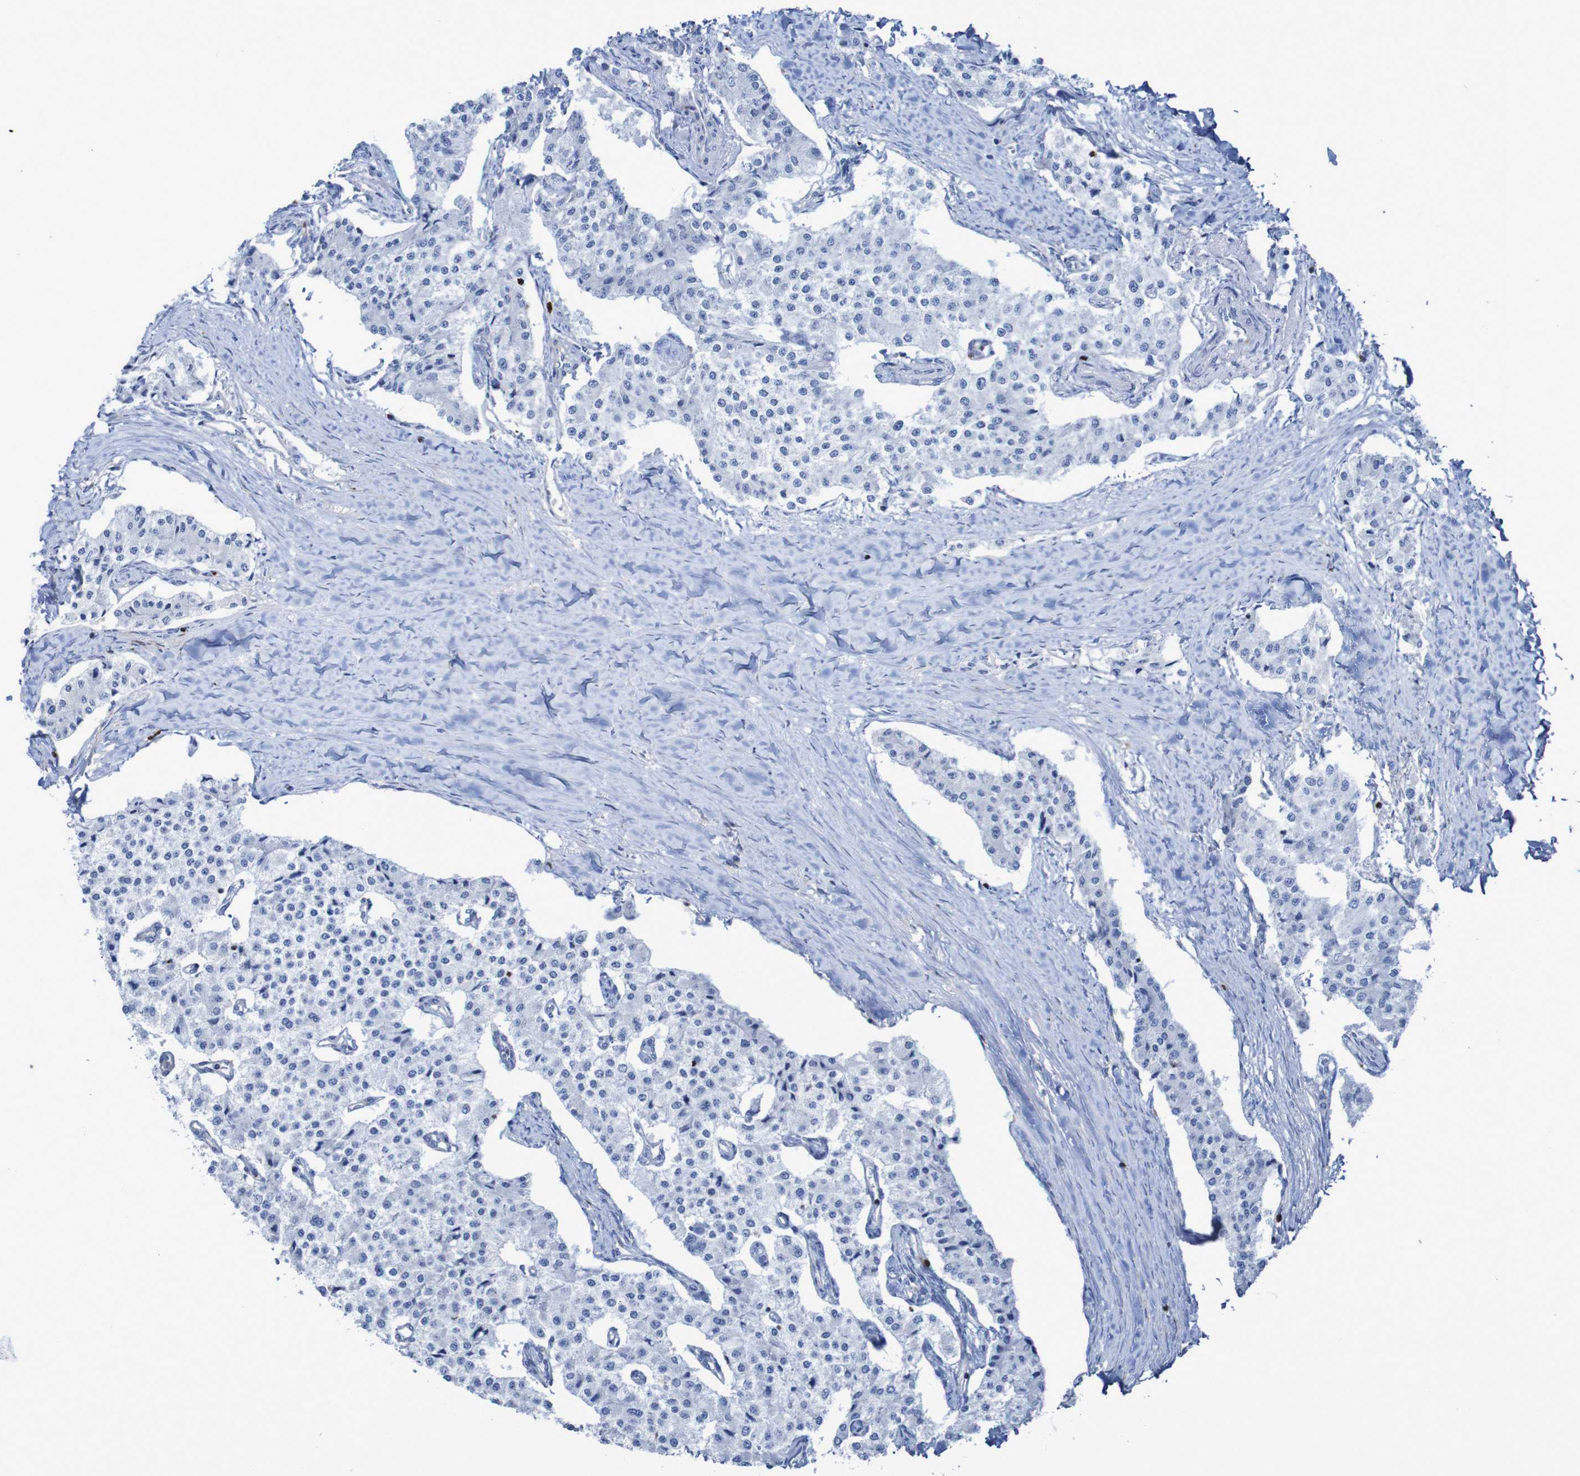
{"staining": {"intensity": "negative", "quantity": "none", "location": "none"}, "tissue": "carcinoid", "cell_type": "Tumor cells", "image_type": "cancer", "snomed": [{"axis": "morphology", "description": "Carcinoid, malignant, NOS"}, {"axis": "topography", "description": "Colon"}], "caption": "Protein analysis of carcinoid (malignant) shows no significant staining in tumor cells. (DAB (3,3'-diaminobenzidine) immunohistochemistry, high magnification).", "gene": "RNF182", "patient": {"sex": "female", "age": 52}}